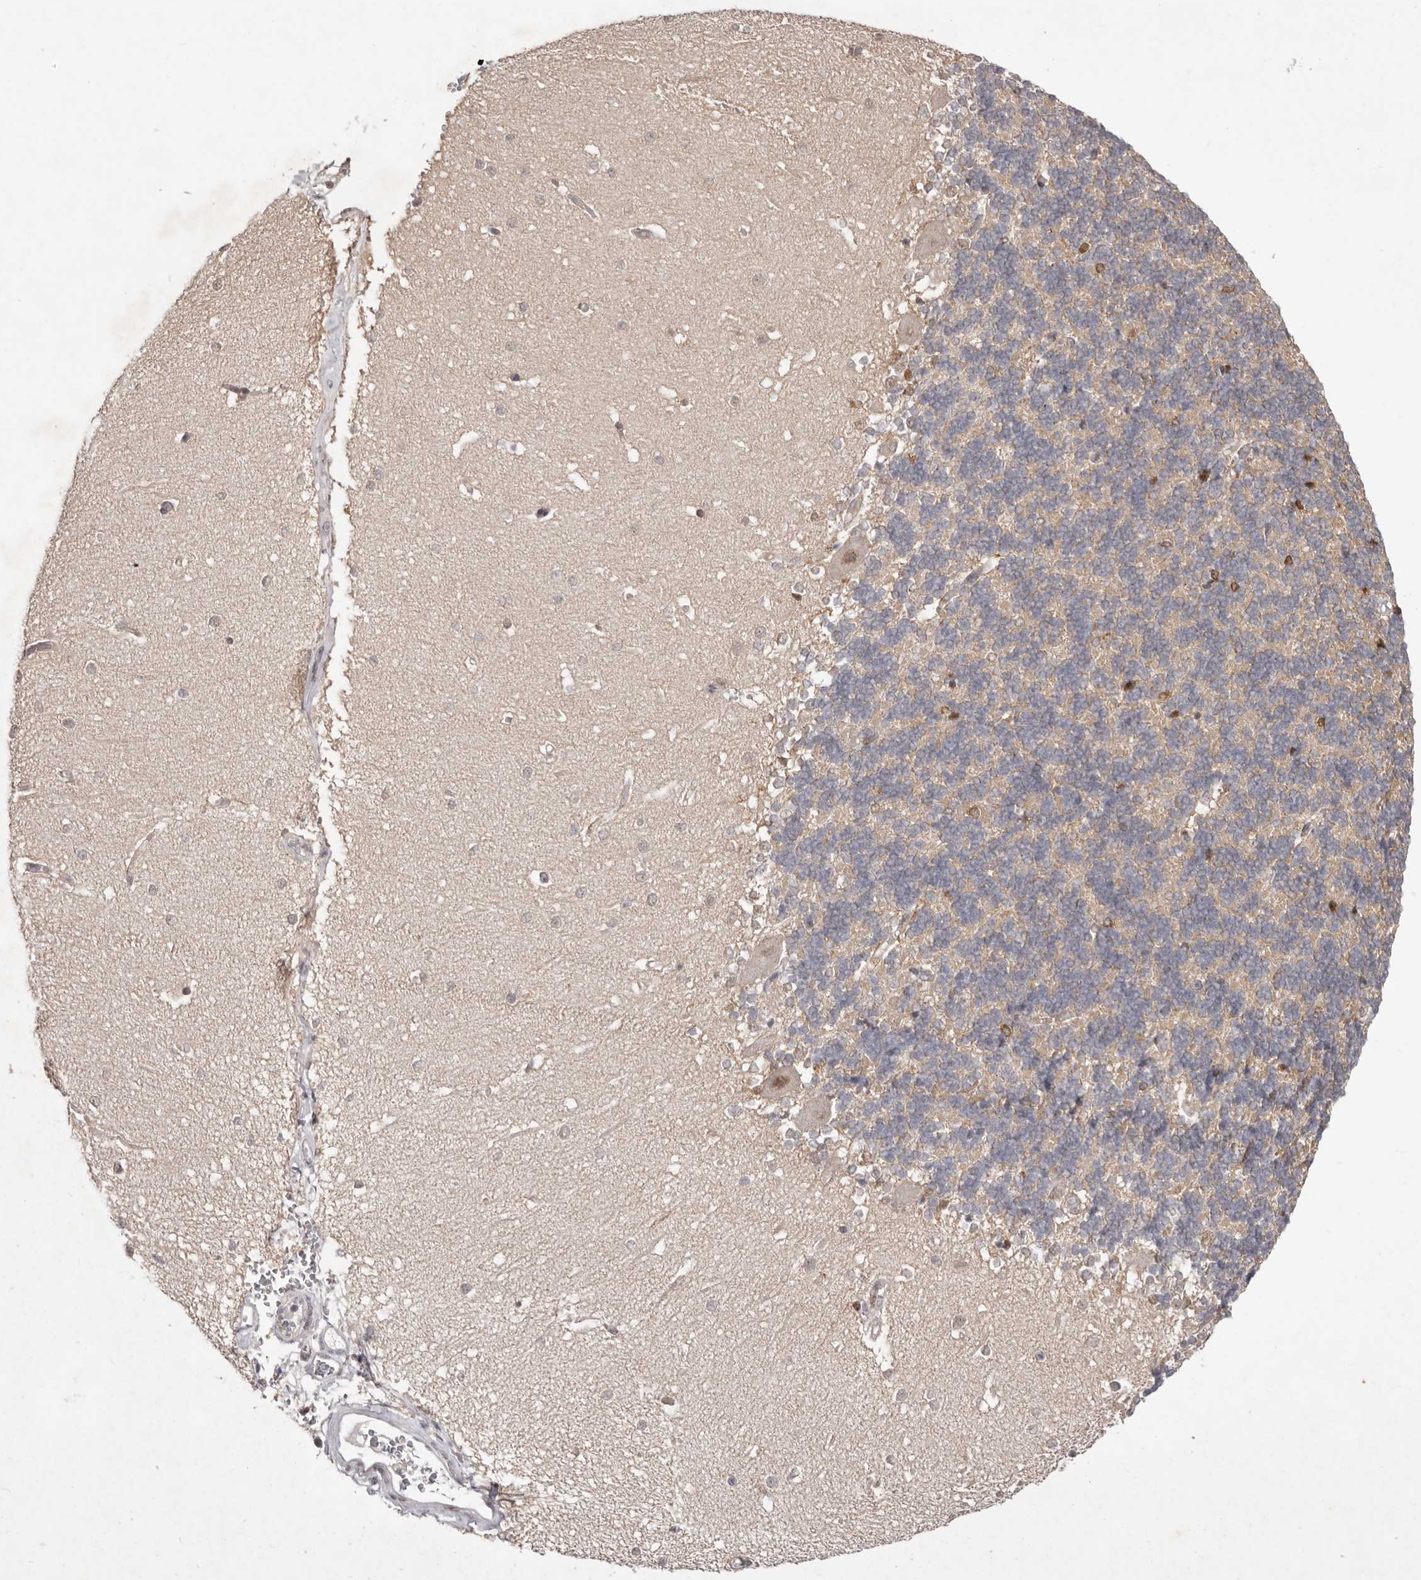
{"staining": {"intensity": "weak", "quantity": "<25%", "location": "cytoplasmic/membranous"}, "tissue": "cerebellum", "cell_type": "Cells in granular layer", "image_type": "normal", "snomed": [{"axis": "morphology", "description": "Normal tissue, NOS"}, {"axis": "topography", "description": "Cerebellum"}], "caption": "IHC of benign cerebellum exhibits no staining in cells in granular layer. Nuclei are stained in blue.", "gene": "TADA1", "patient": {"sex": "male", "age": 37}}